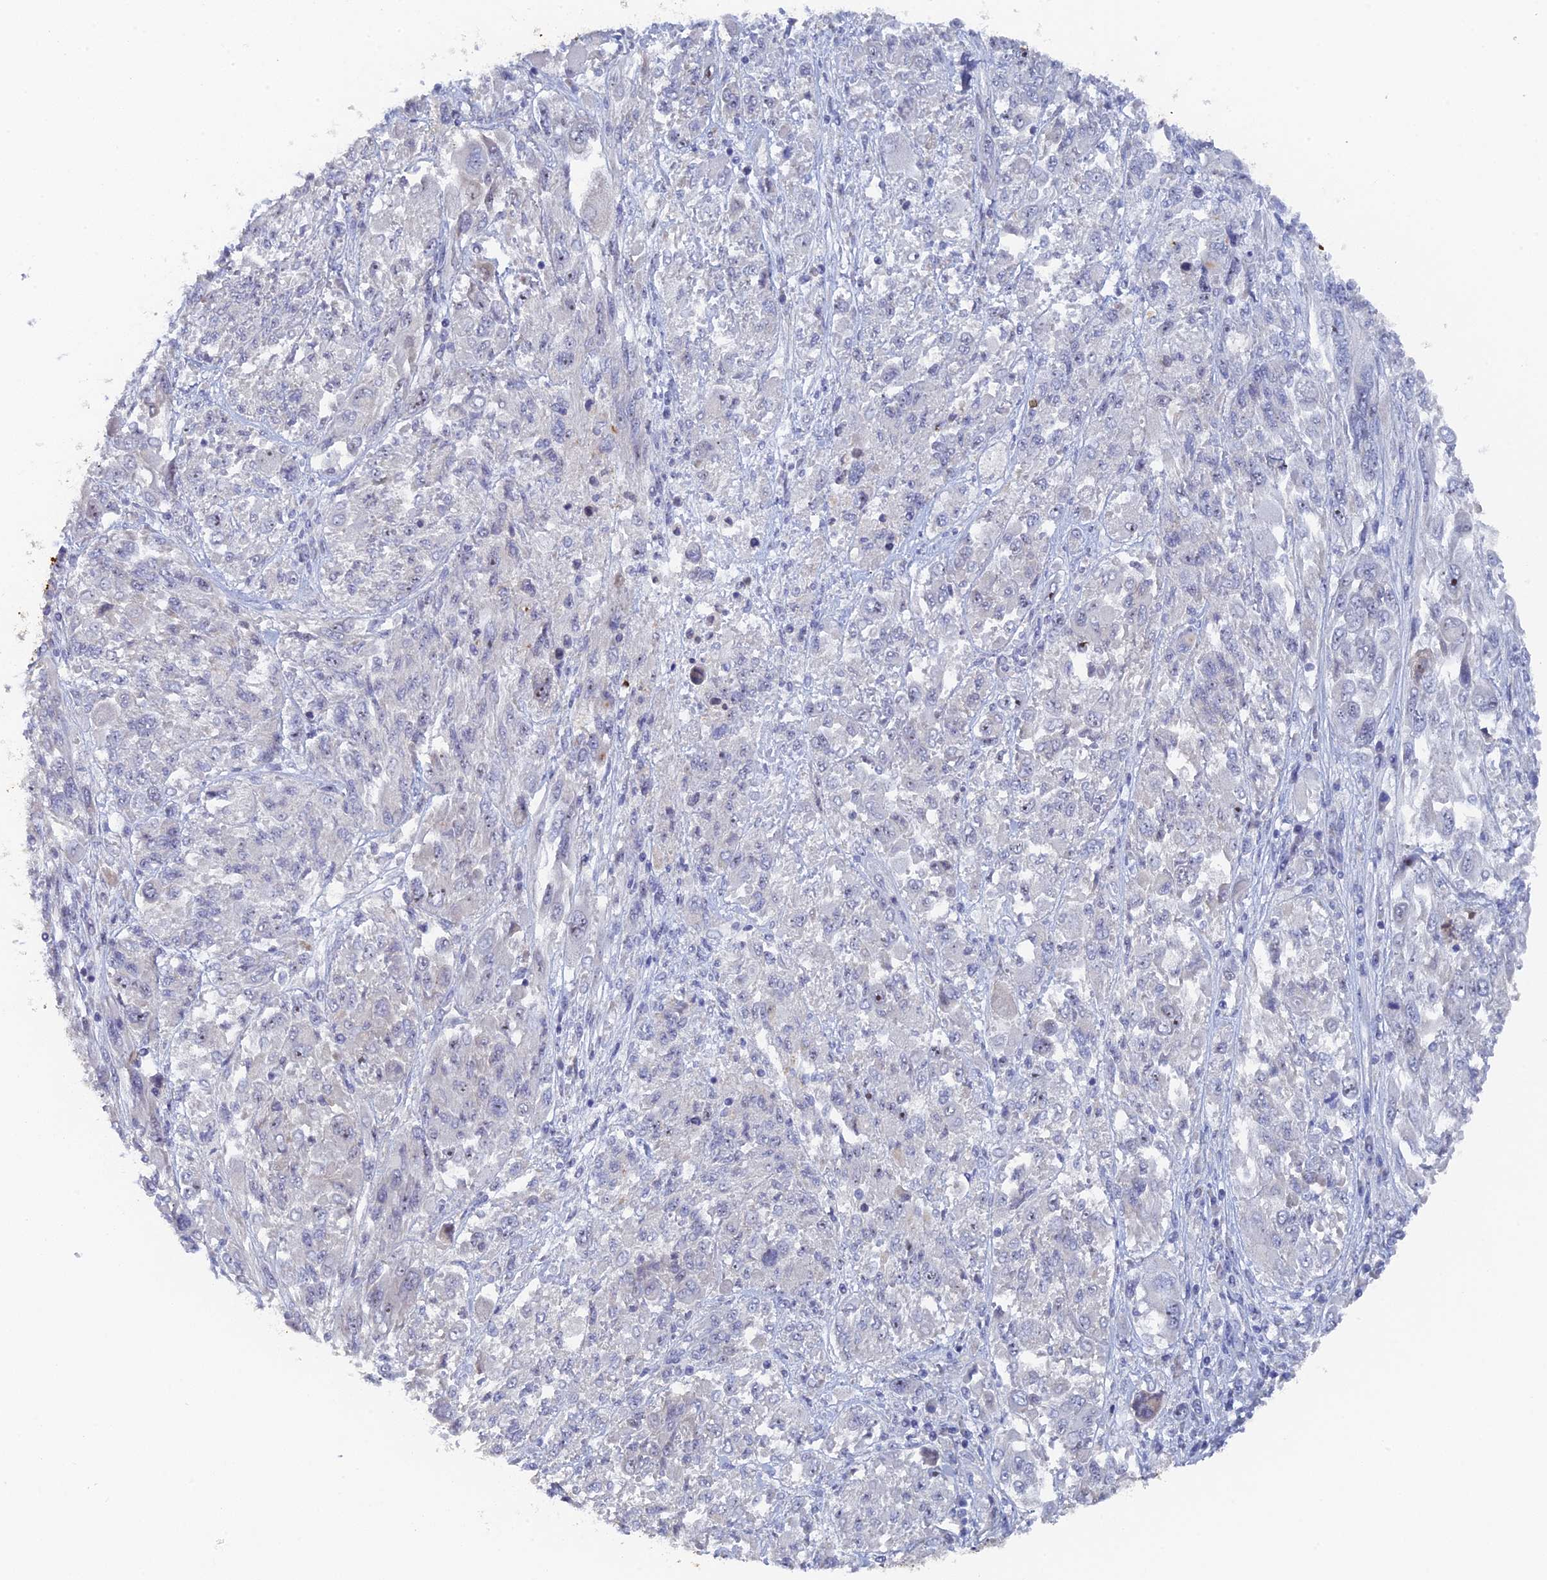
{"staining": {"intensity": "negative", "quantity": "none", "location": "none"}, "tissue": "melanoma", "cell_type": "Tumor cells", "image_type": "cancer", "snomed": [{"axis": "morphology", "description": "Malignant melanoma, NOS"}, {"axis": "topography", "description": "Skin"}], "caption": "Protein analysis of malignant melanoma exhibits no significant positivity in tumor cells.", "gene": "SRFBP1", "patient": {"sex": "female", "age": 91}}